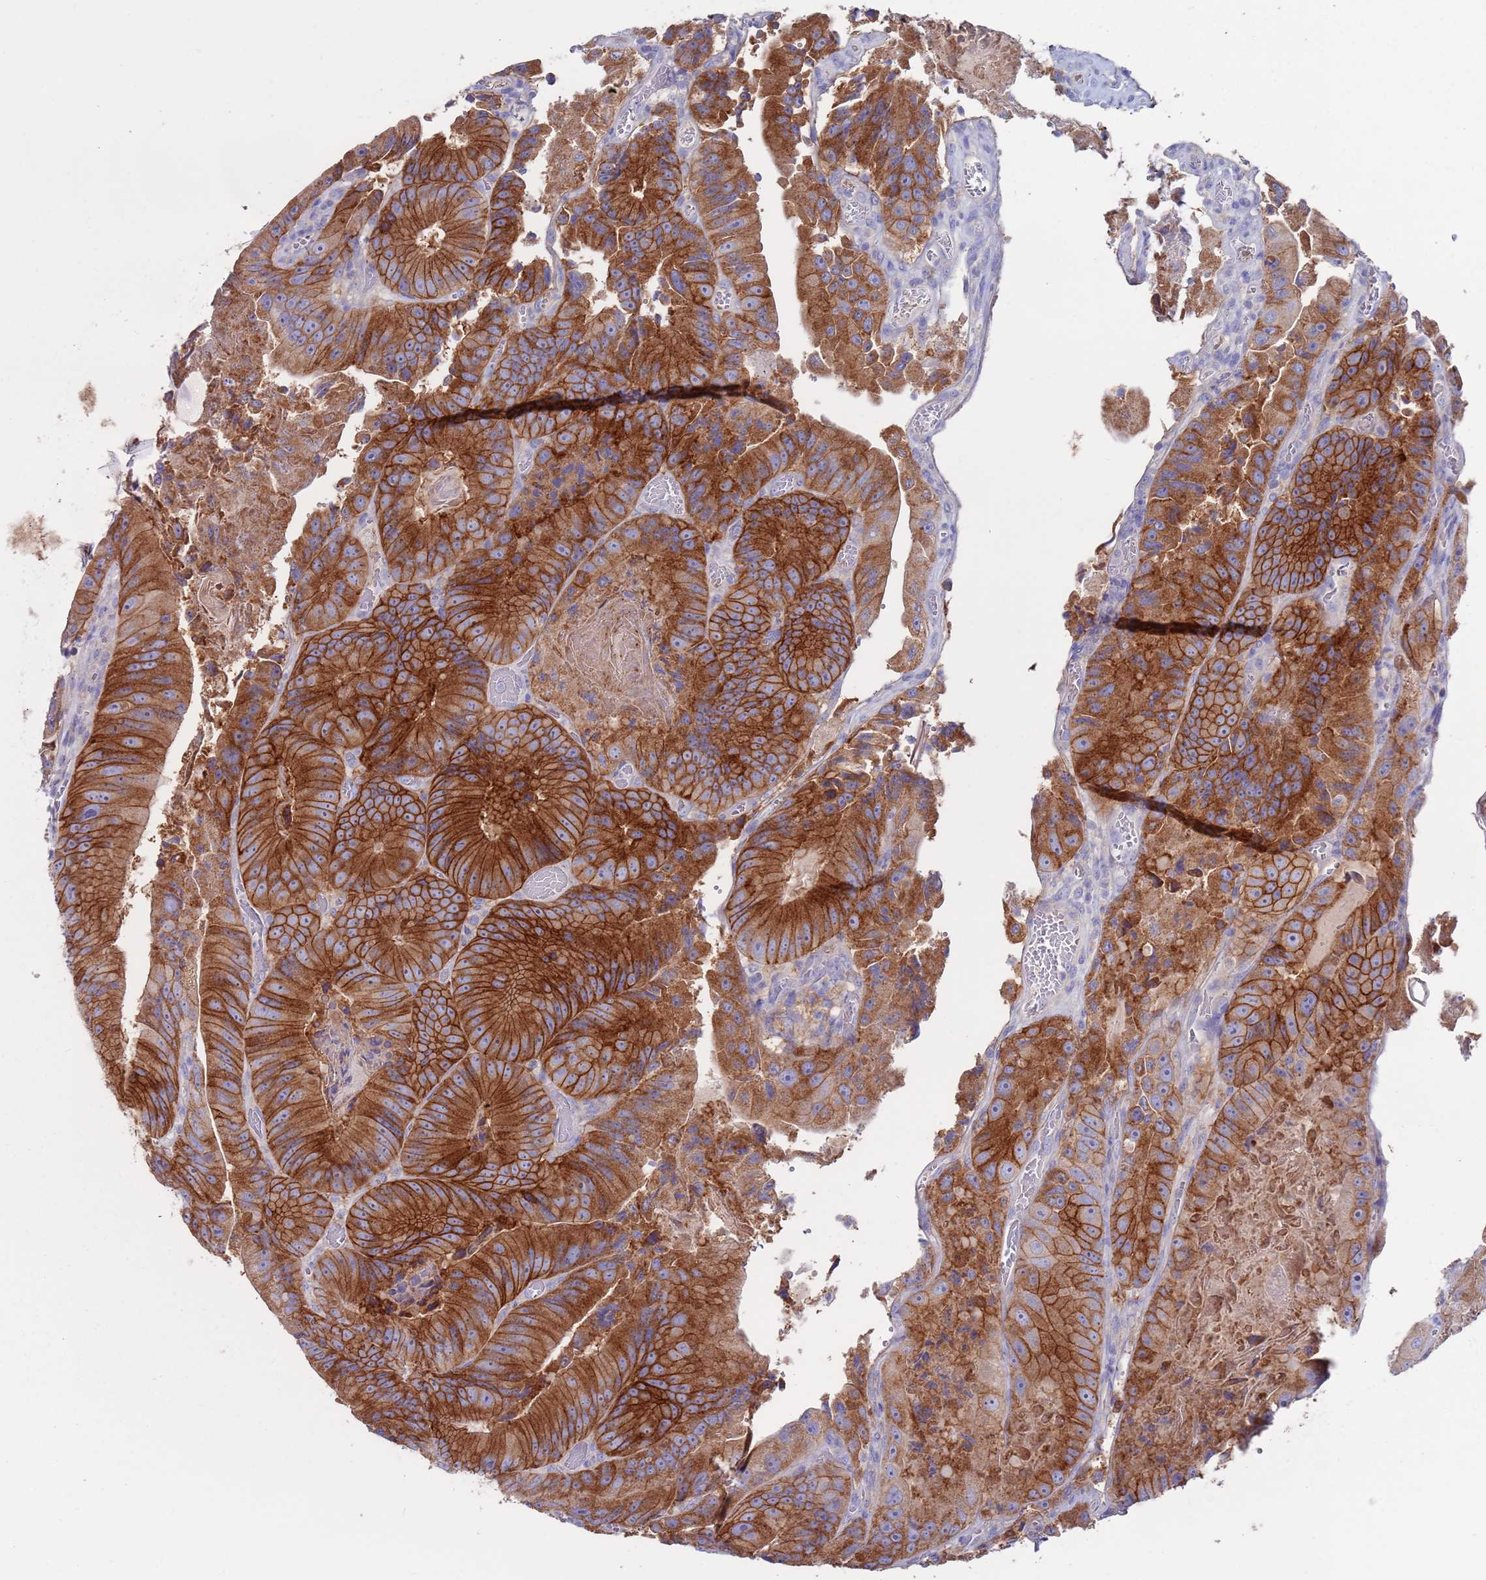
{"staining": {"intensity": "strong", "quantity": ">75%", "location": "cytoplasmic/membranous"}, "tissue": "colorectal cancer", "cell_type": "Tumor cells", "image_type": "cancer", "snomed": [{"axis": "morphology", "description": "Adenocarcinoma, NOS"}, {"axis": "topography", "description": "Colon"}], "caption": "Immunohistochemistry (IHC) (DAB) staining of colorectal cancer (adenocarcinoma) demonstrates strong cytoplasmic/membranous protein staining in approximately >75% of tumor cells.", "gene": "KRTCAP3", "patient": {"sex": "female", "age": 86}}